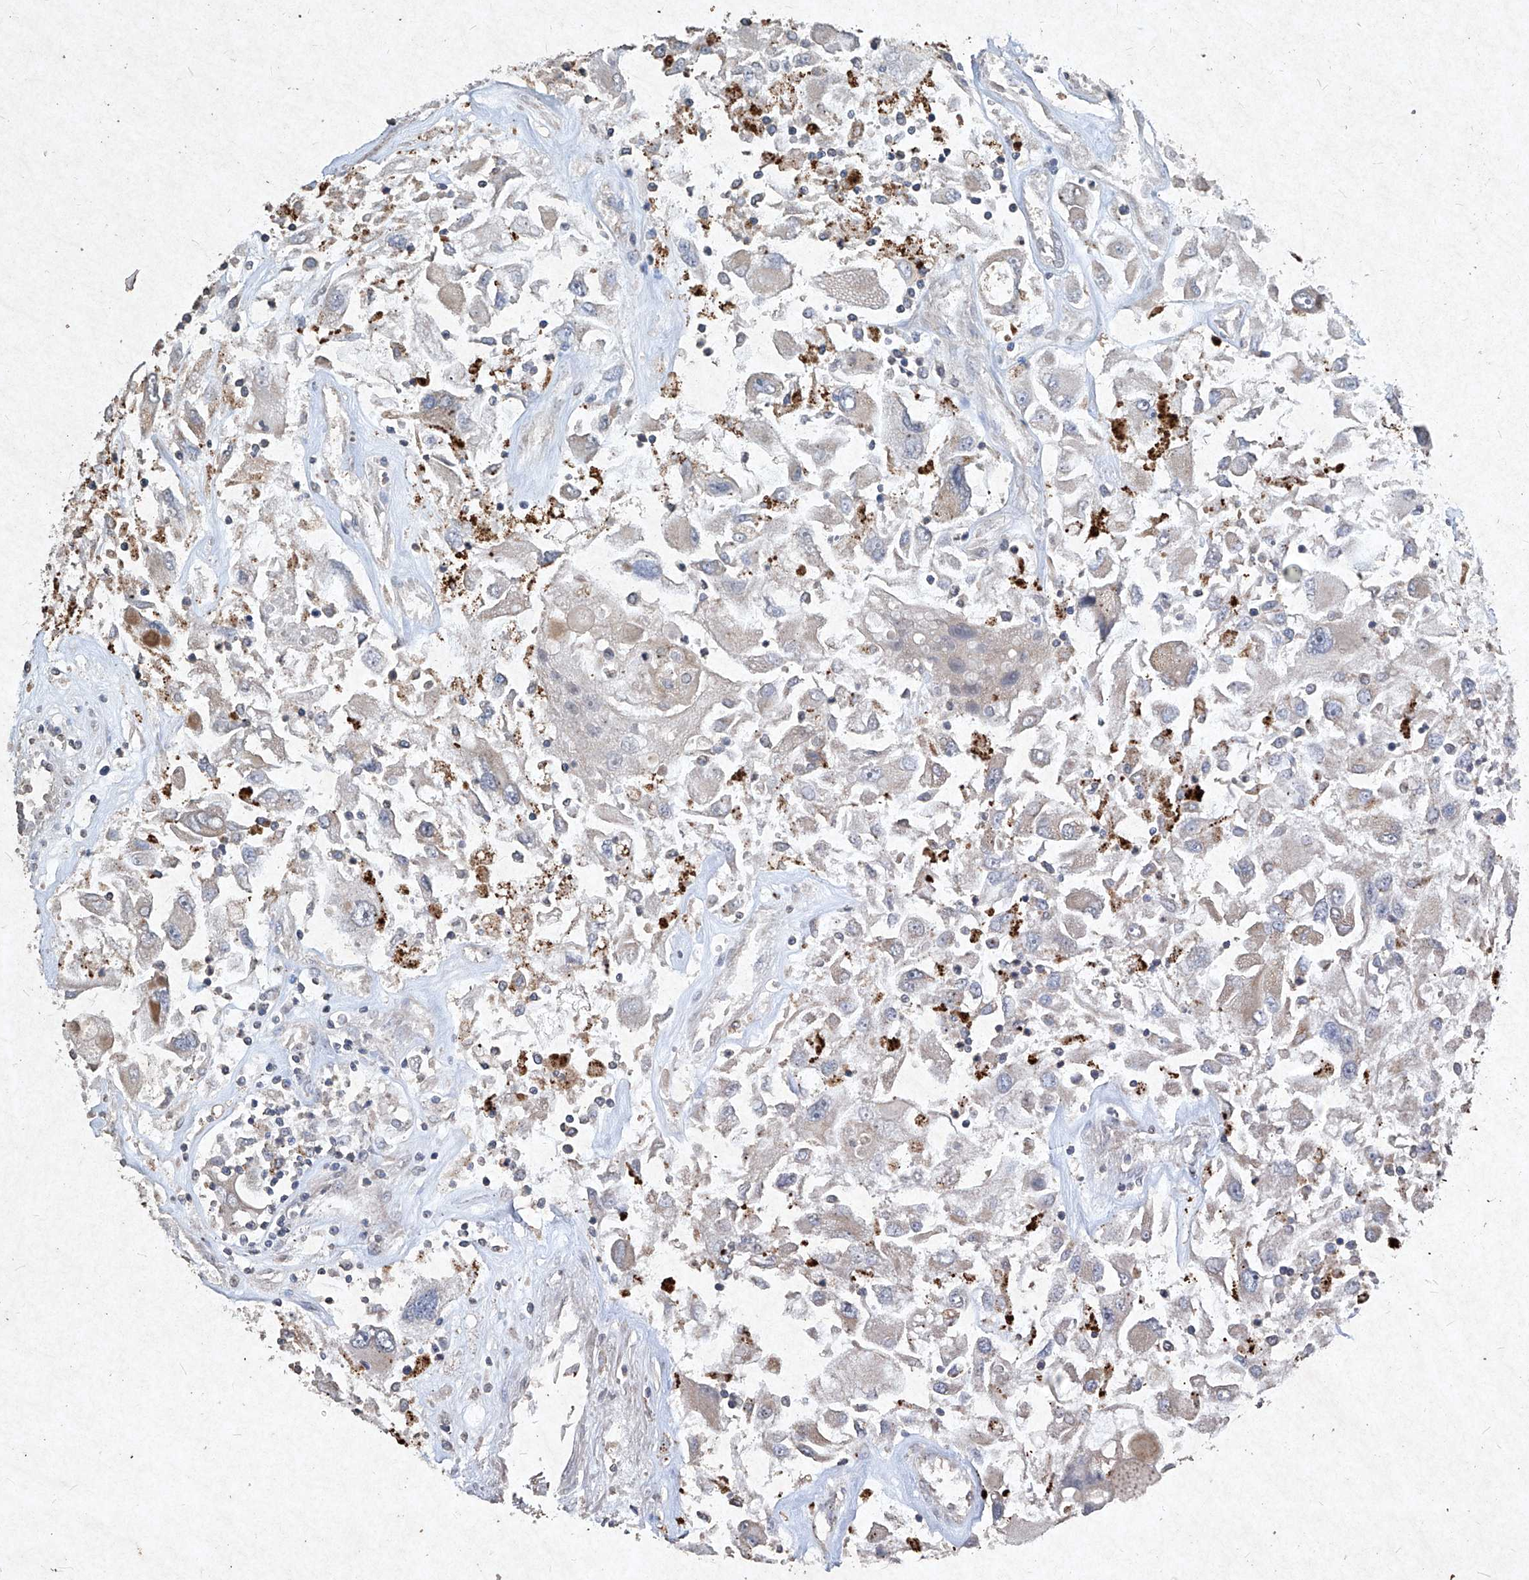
{"staining": {"intensity": "negative", "quantity": "none", "location": "none"}, "tissue": "renal cancer", "cell_type": "Tumor cells", "image_type": "cancer", "snomed": [{"axis": "morphology", "description": "Adenocarcinoma, NOS"}, {"axis": "topography", "description": "Kidney"}], "caption": "Tumor cells show no significant staining in renal cancer. The staining is performed using DAB (3,3'-diaminobenzidine) brown chromogen with nuclei counter-stained in using hematoxylin.", "gene": "MED16", "patient": {"sex": "female", "age": 52}}